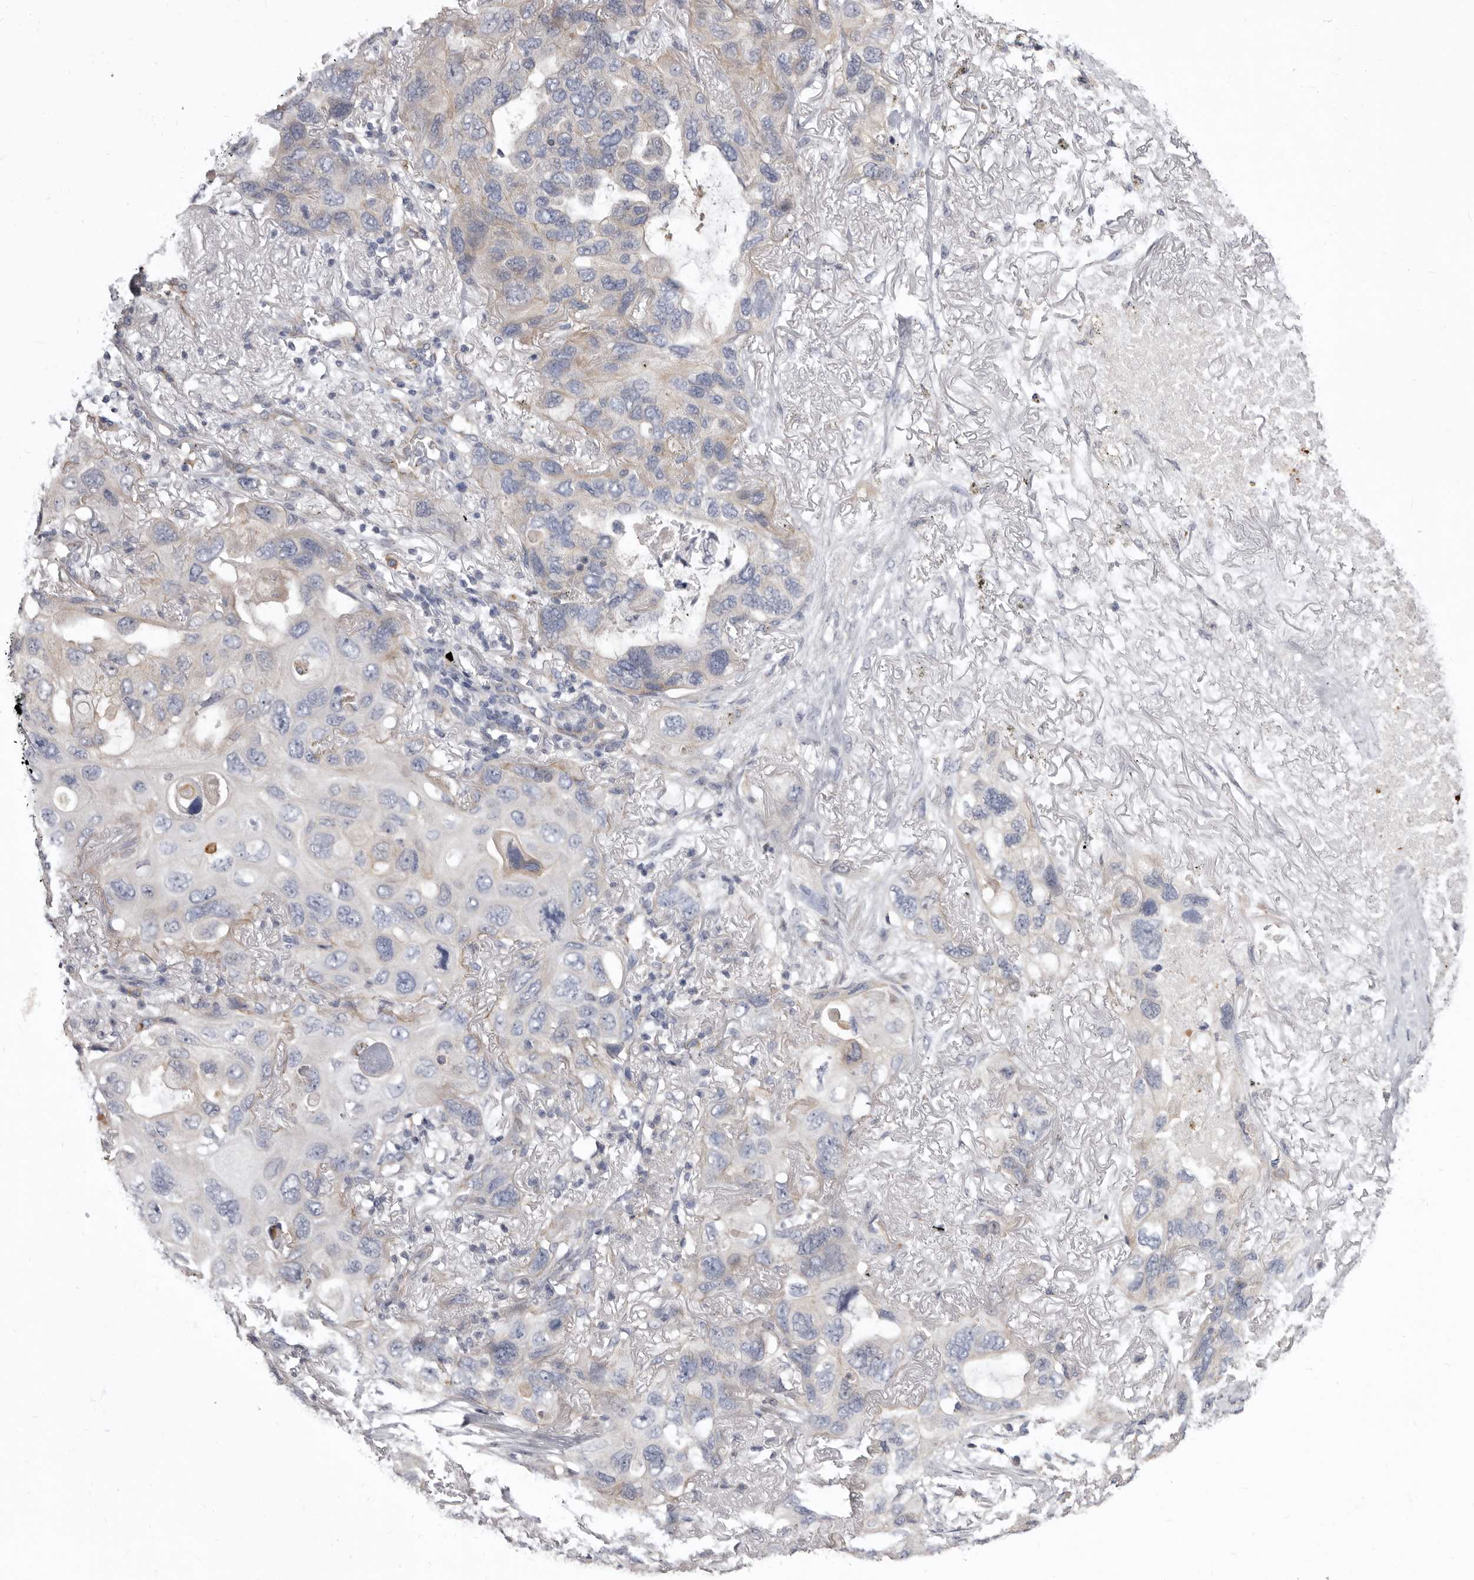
{"staining": {"intensity": "weak", "quantity": ">75%", "location": "cytoplasmic/membranous"}, "tissue": "lung cancer", "cell_type": "Tumor cells", "image_type": "cancer", "snomed": [{"axis": "morphology", "description": "Squamous cell carcinoma, NOS"}, {"axis": "topography", "description": "Lung"}], "caption": "Immunohistochemical staining of human squamous cell carcinoma (lung) shows weak cytoplasmic/membranous protein expression in about >75% of tumor cells. (DAB IHC, brown staining for protein, blue staining for nuclei).", "gene": "FMO2", "patient": {"sex": "female", "age": 73}}